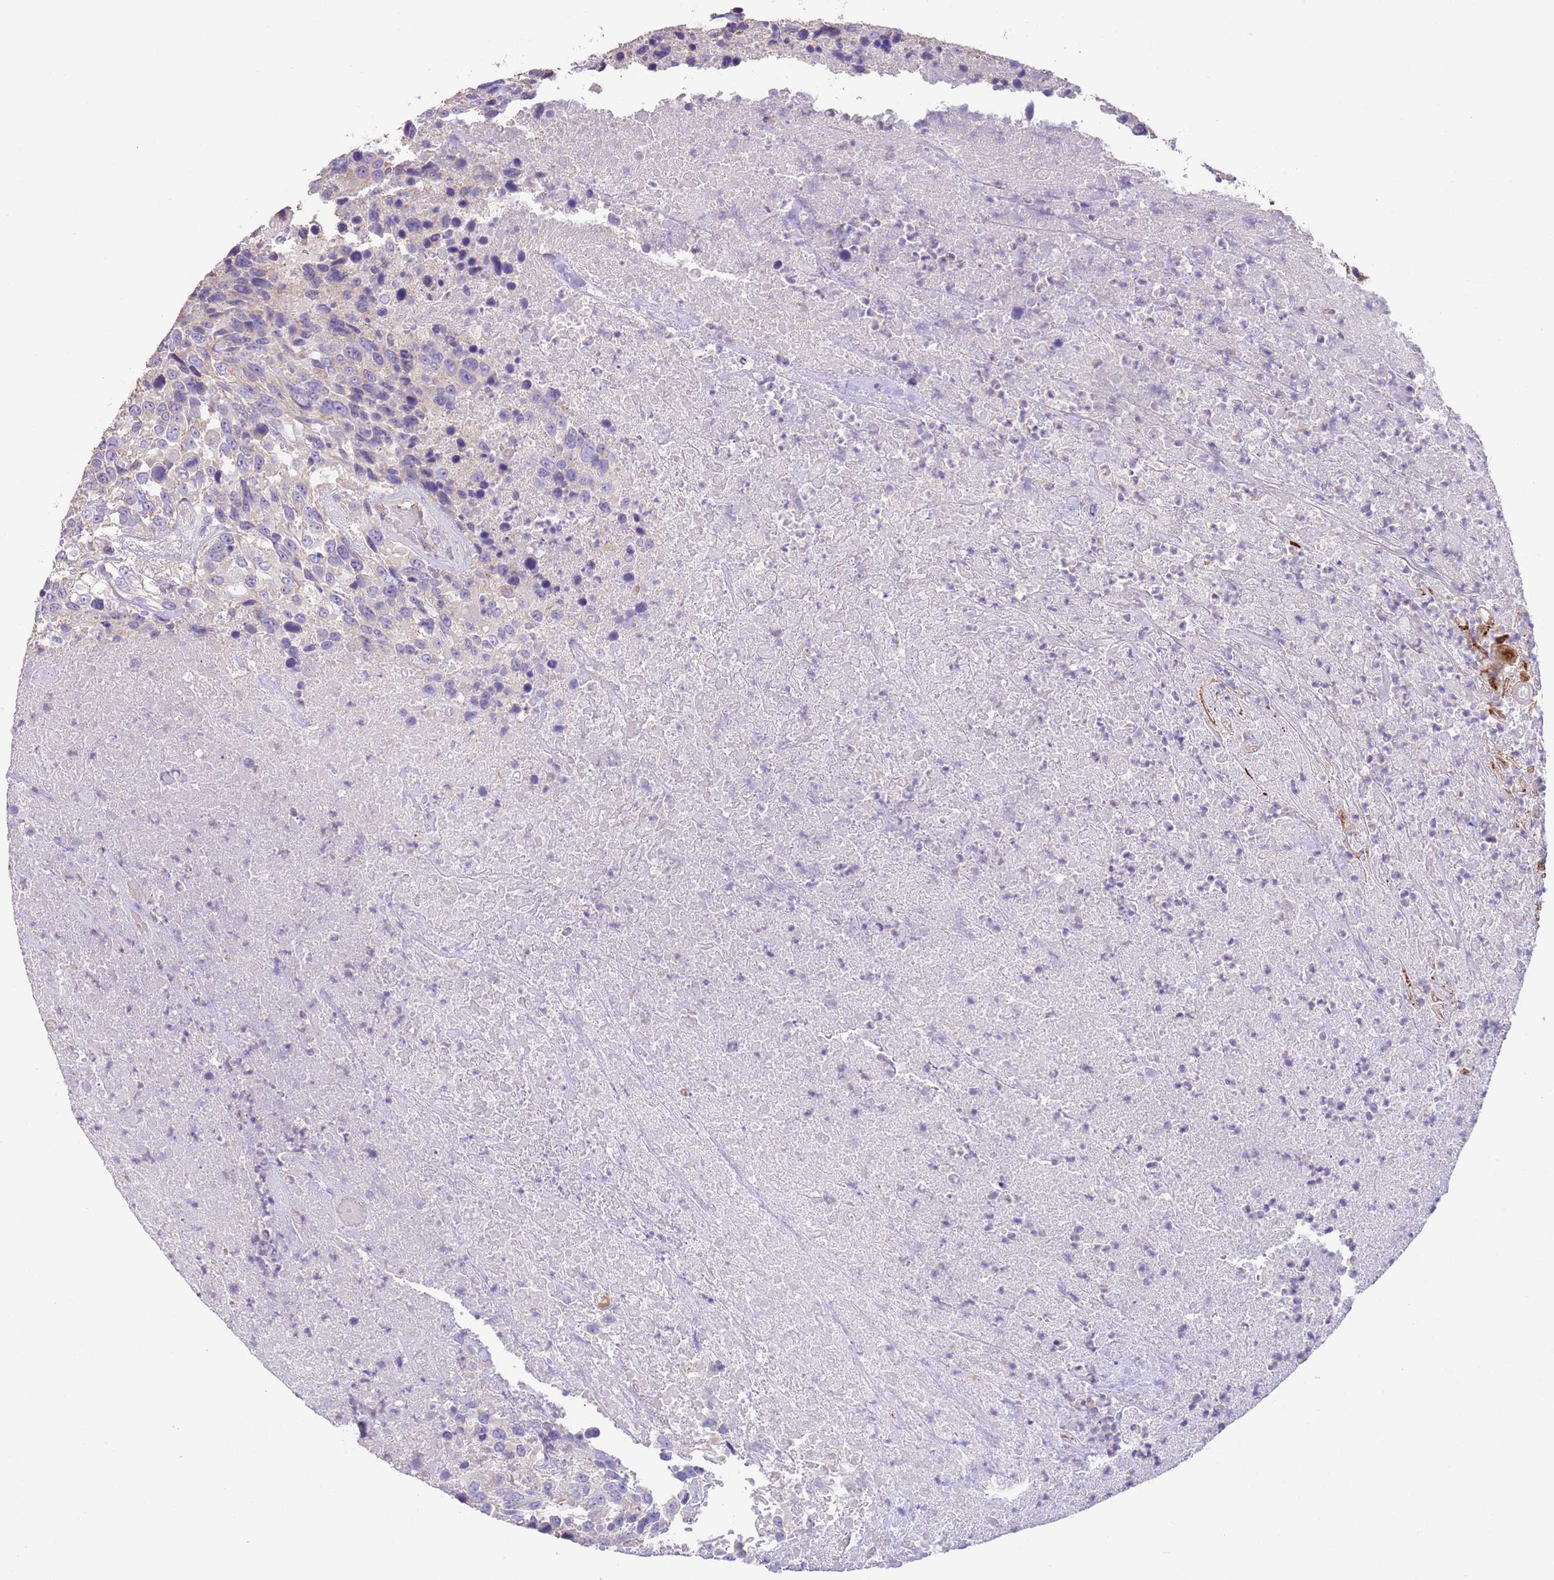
{"staining": {"intensity": "negative", "quantity": "none", "location": "none"}, "tissue": "urothelial cancer", "cell_type": "Tumor cells", "image_type": "cancer", "snomed": [{"axis": "morphology", "description": "Urothelial carcinoma, High grade"}, {"axis": "topography", "description": "Urinary bladder"}], "caption": "Immunohistochemistry (IHC) image of neoplastic tissue: urothelial cancer stained with DAB displays no significant protein positivity in tumor cells.", "gene": "SFTPA1", "patient": {"sex": "female", "age": 70}}